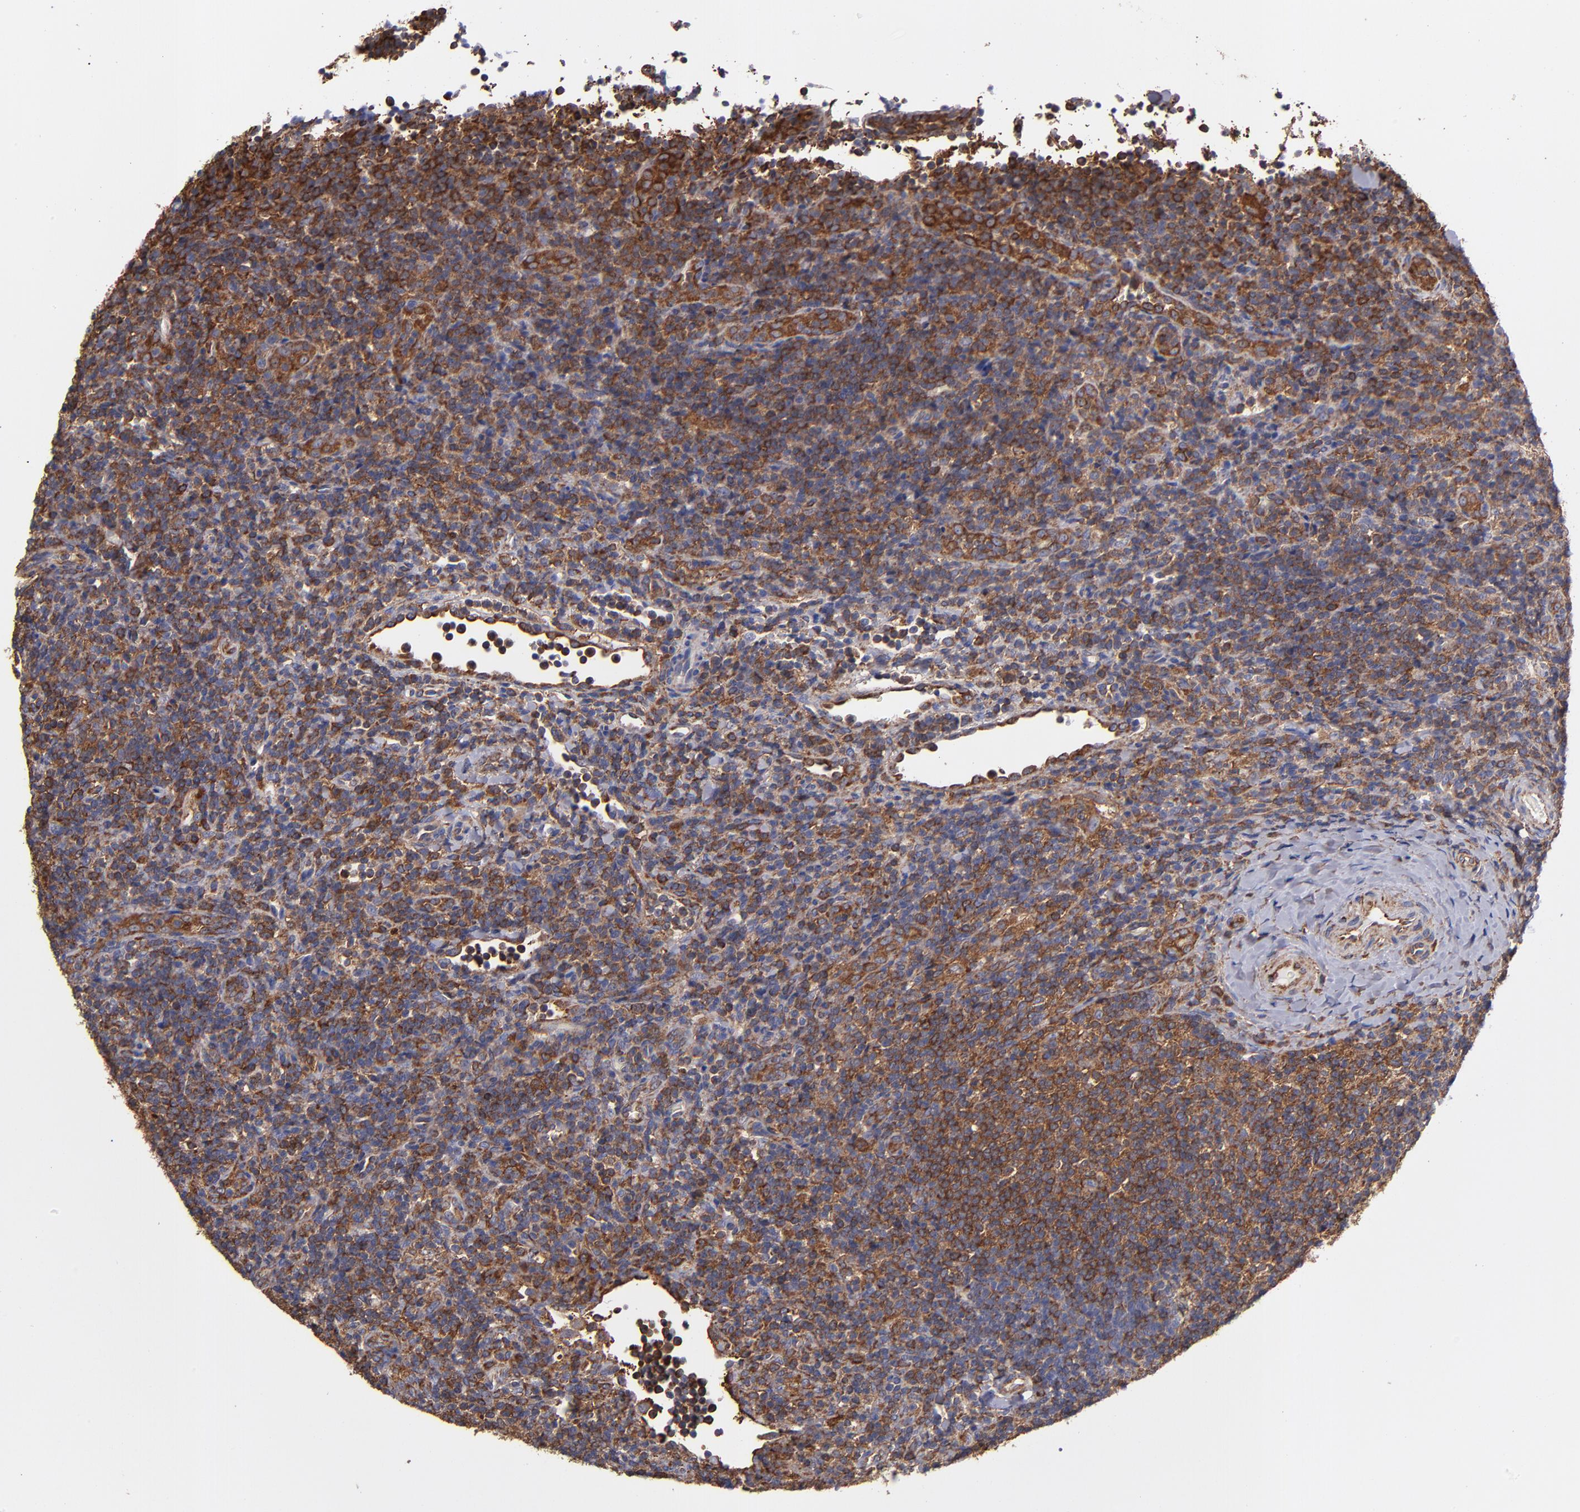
{"staining": {"intensity": "moderate", "quantity": "25%-75%", "location": "cytoplasmic/membranous"}, "tissue": "lymphoma", "cell_type": "Tumor cells", "image_type": "cancer", "snomed": [{"axis": "morphology", "description": "Malignant lymphoma, non-Hodgkin's type, Low grade"}, {"axis": "topography", "description": "Lymph node"}], "caption": "Human lymphoma stained with a protein marker demonstrates moderate staining in tumor cells.", "gene": "MVP", "patient": {"sex": "female", "age": 76}}